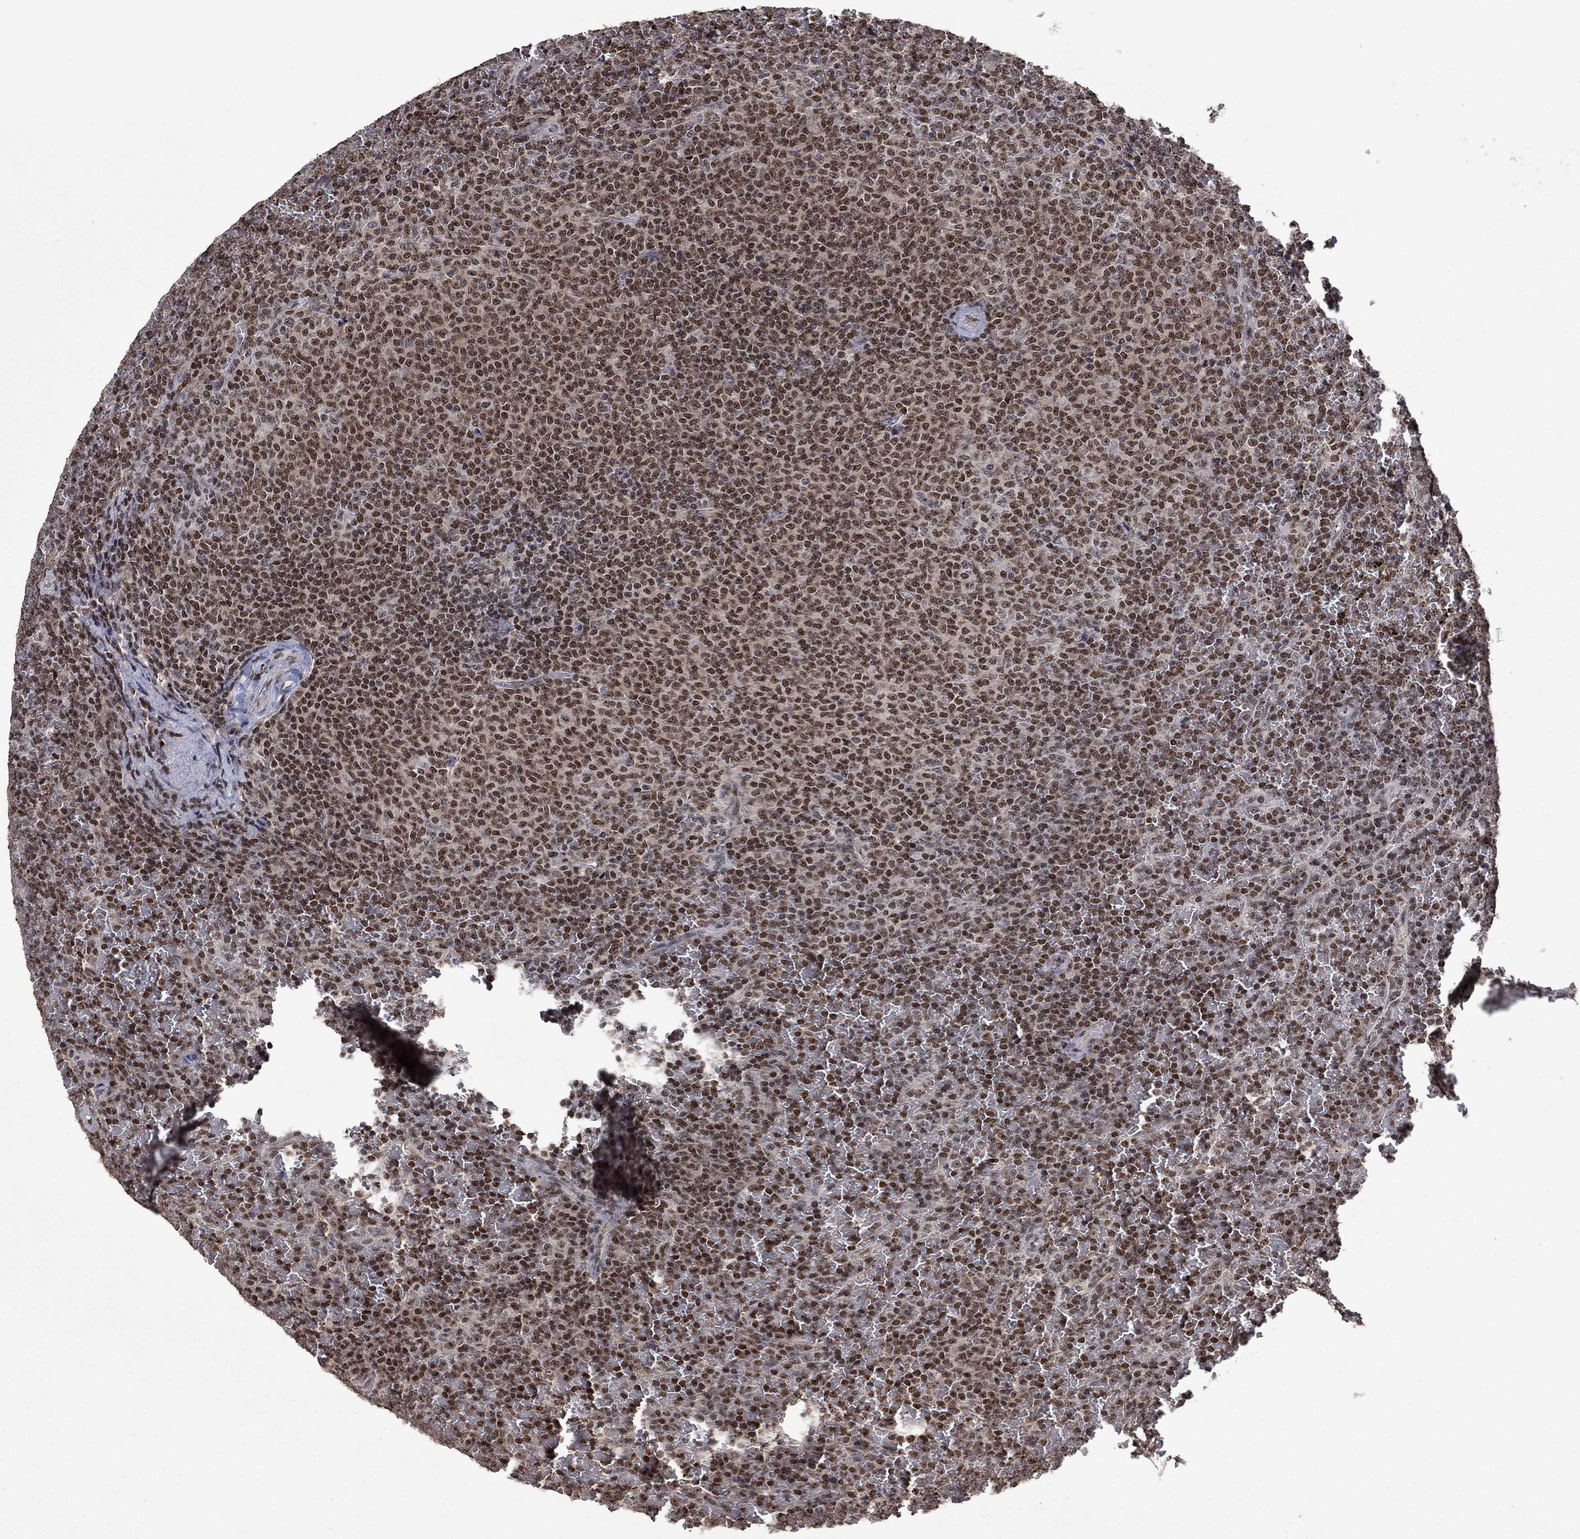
{"staining": {"intensity": "moderate", "quantity": ">75%", "location": "nuclear"}, "tissue": "lymphoma", "cell_type": "Tumor cells", "image_type": "cancer", "snomed": [{"axis": "morphology", "description": "Malignant lymphoma, non-Hodgkin's type, Low grade"}, {"axis": "topography", "description": "Spleen"}], "caption": "Immunohistochemistry staining of low-grade malignant lymphoma, non-Hodgkin's type, which displays medium levels of moderate nuclear positivity in about >75% of tumor cells indicating moderate nuclear protein staining. The staining was performed using DAB (3,3'-diaminobenzidine) (brown) for protein detection and nuclei were counterstained in hematoxylin (blue).", "gene": "FBL", "patient": {"sex": "female", "age": 77}}